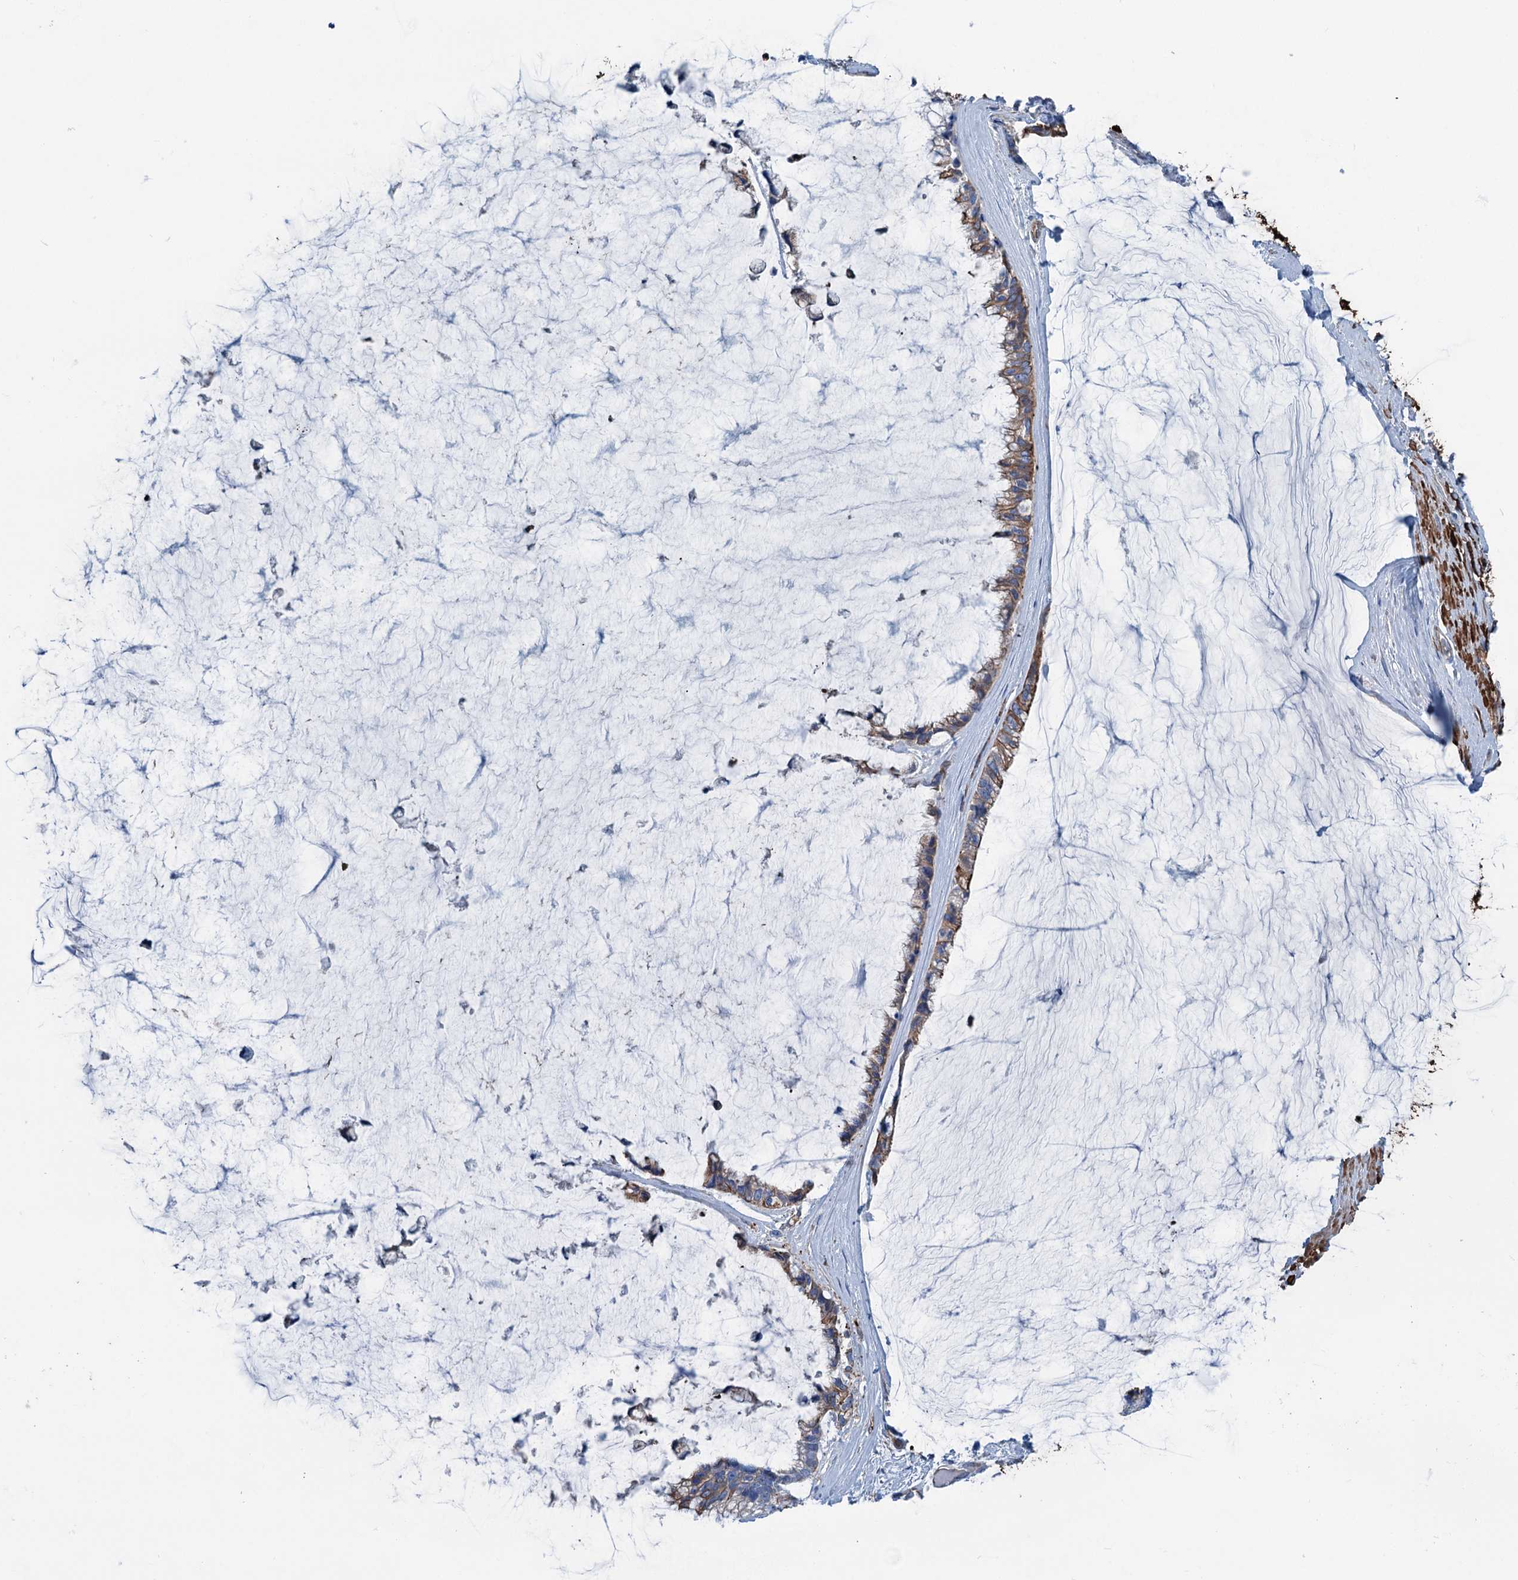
{"staining": {"intensity": "moderate", "quantity": ">75%", "location": "cytoplasmic/membranous"}, "tissue": "ovarian cancer", "cell_type": "Tumor cells", "image_type": "cancer", "snomed": [{"axis": "morphology", "description": "Cystadenocarcinoma, mucinous, NOS"}, {"axis": "topography", "description": "Ovary"}], "caption": "Moderate cytoplasmic/membranous protein expression is seen in about >75% of tumor cells in ovarian mucinous cystadenocarcinoma.", "gene": "CALCOCO1", "patient": {"sex": "female", "age": 39}}